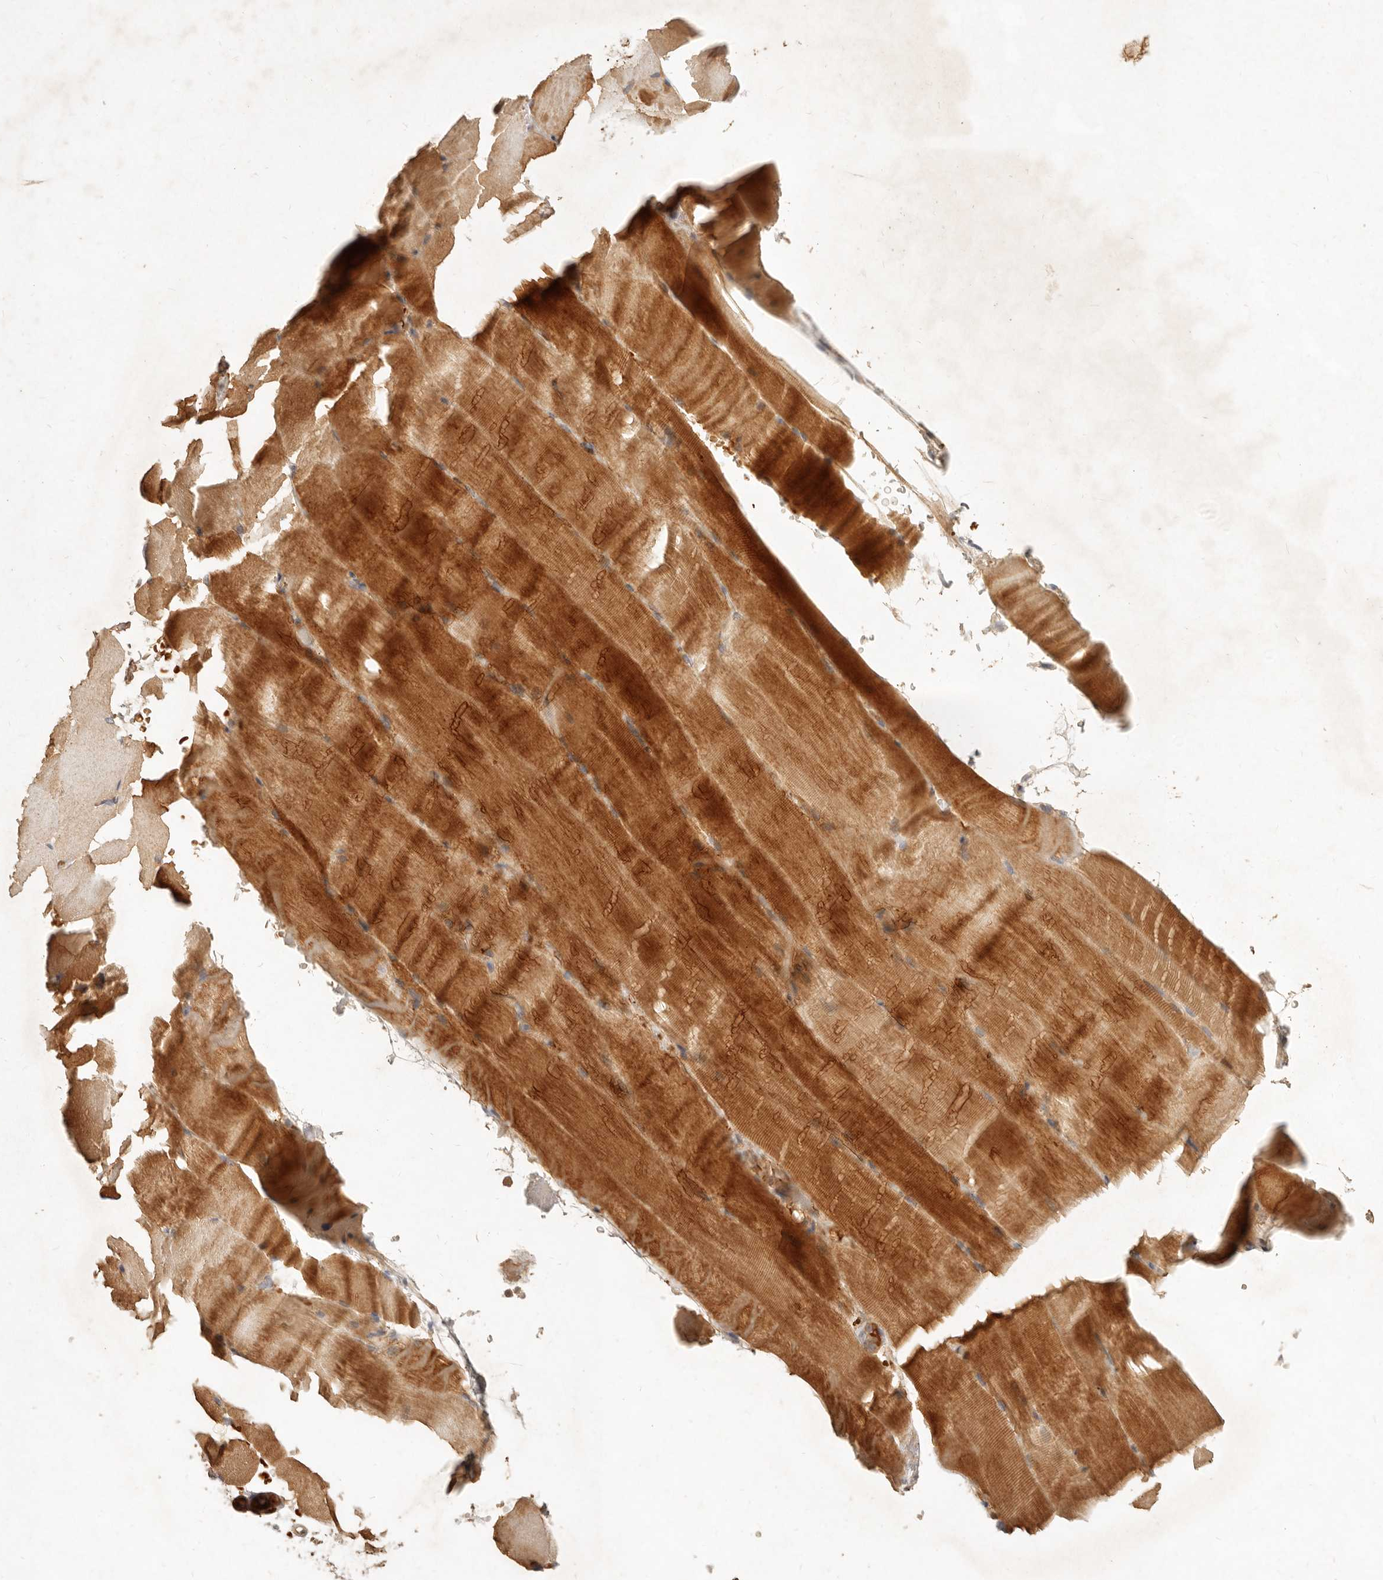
{"staining": {"intensity": "strong", "quantity": ">75%", "location": "cytoplasmic/membranous"}, "tissue": "skeletal muscle", "cell_type": "Myocytes", "image_type": "normal", "snomed": [{"axis": "morphology", "description": "Normal tissue, NOS"}, {"axis": "topography", "description": "Skeletal muscle"}, {"axis": "topography", "description": "Parathyroid gland"}], "caption": "The histopathology image exhibits staining of unremarkable skeletal muscle, revealing strong cytoplasmic/membranous protein staining (brown color) within myocytes.", "gene": "FREM2", "patient": {"sex": "female", "age": 37}}